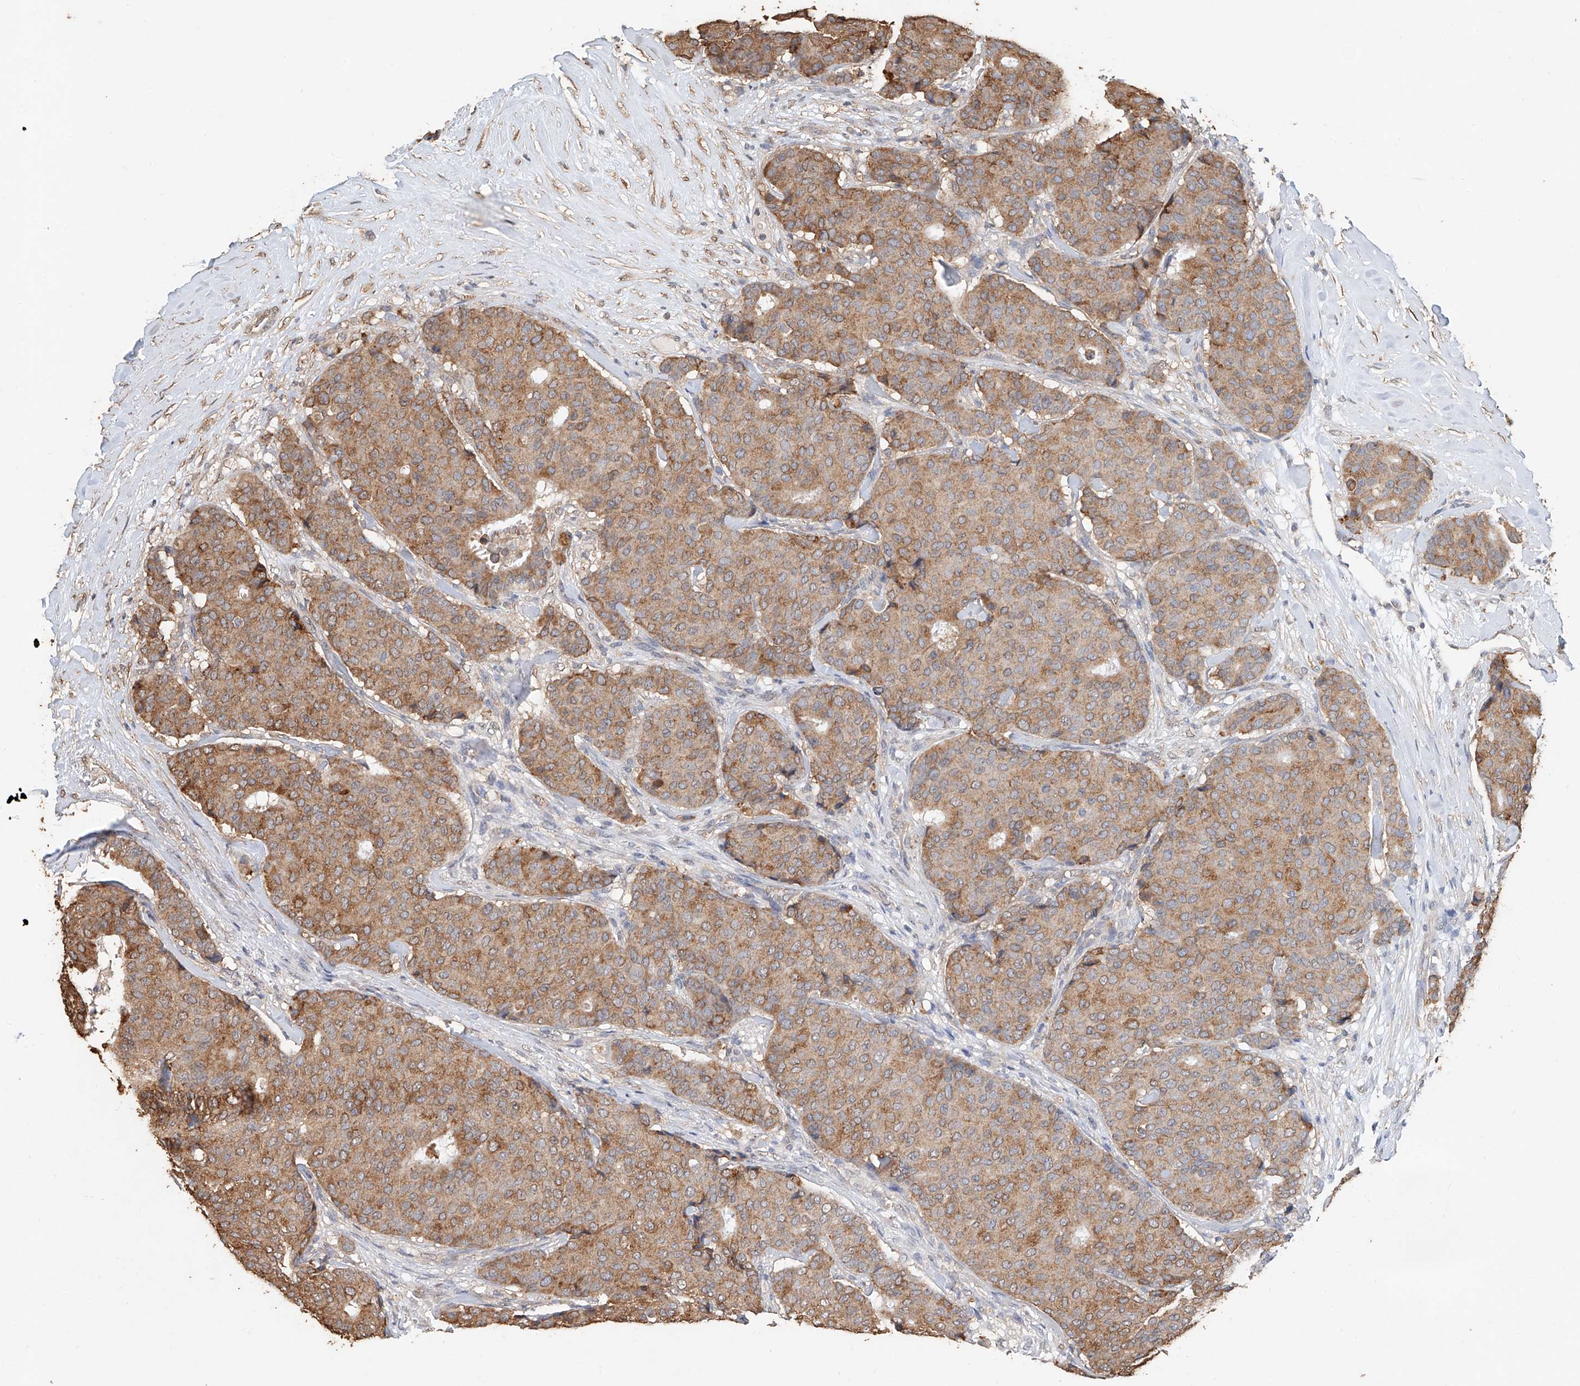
{"staining": {"intensity": "moderate", "quantity": ">75%", "location": "cytoplasmic/membranous"}, "tissue": "breast cancer", "cell_type": "Tumor cells", "image_type": "cancer", "snomed": [{"axis": "morphology", "description": "Duct carcinoma"}, {"axis": "topography", "description": "Breast"}], "caption": "IHC micrograph of neoplastic tissue: breast cancer stained using IHC shows medium levels of moderate protein expression localized specifically in the cytoplasmic/membranous of tumor cells, appearing as a cytoplasmic/membranous brown color.", "gene": "CERS4", "patient": {"sex": "female", "age": 75}}